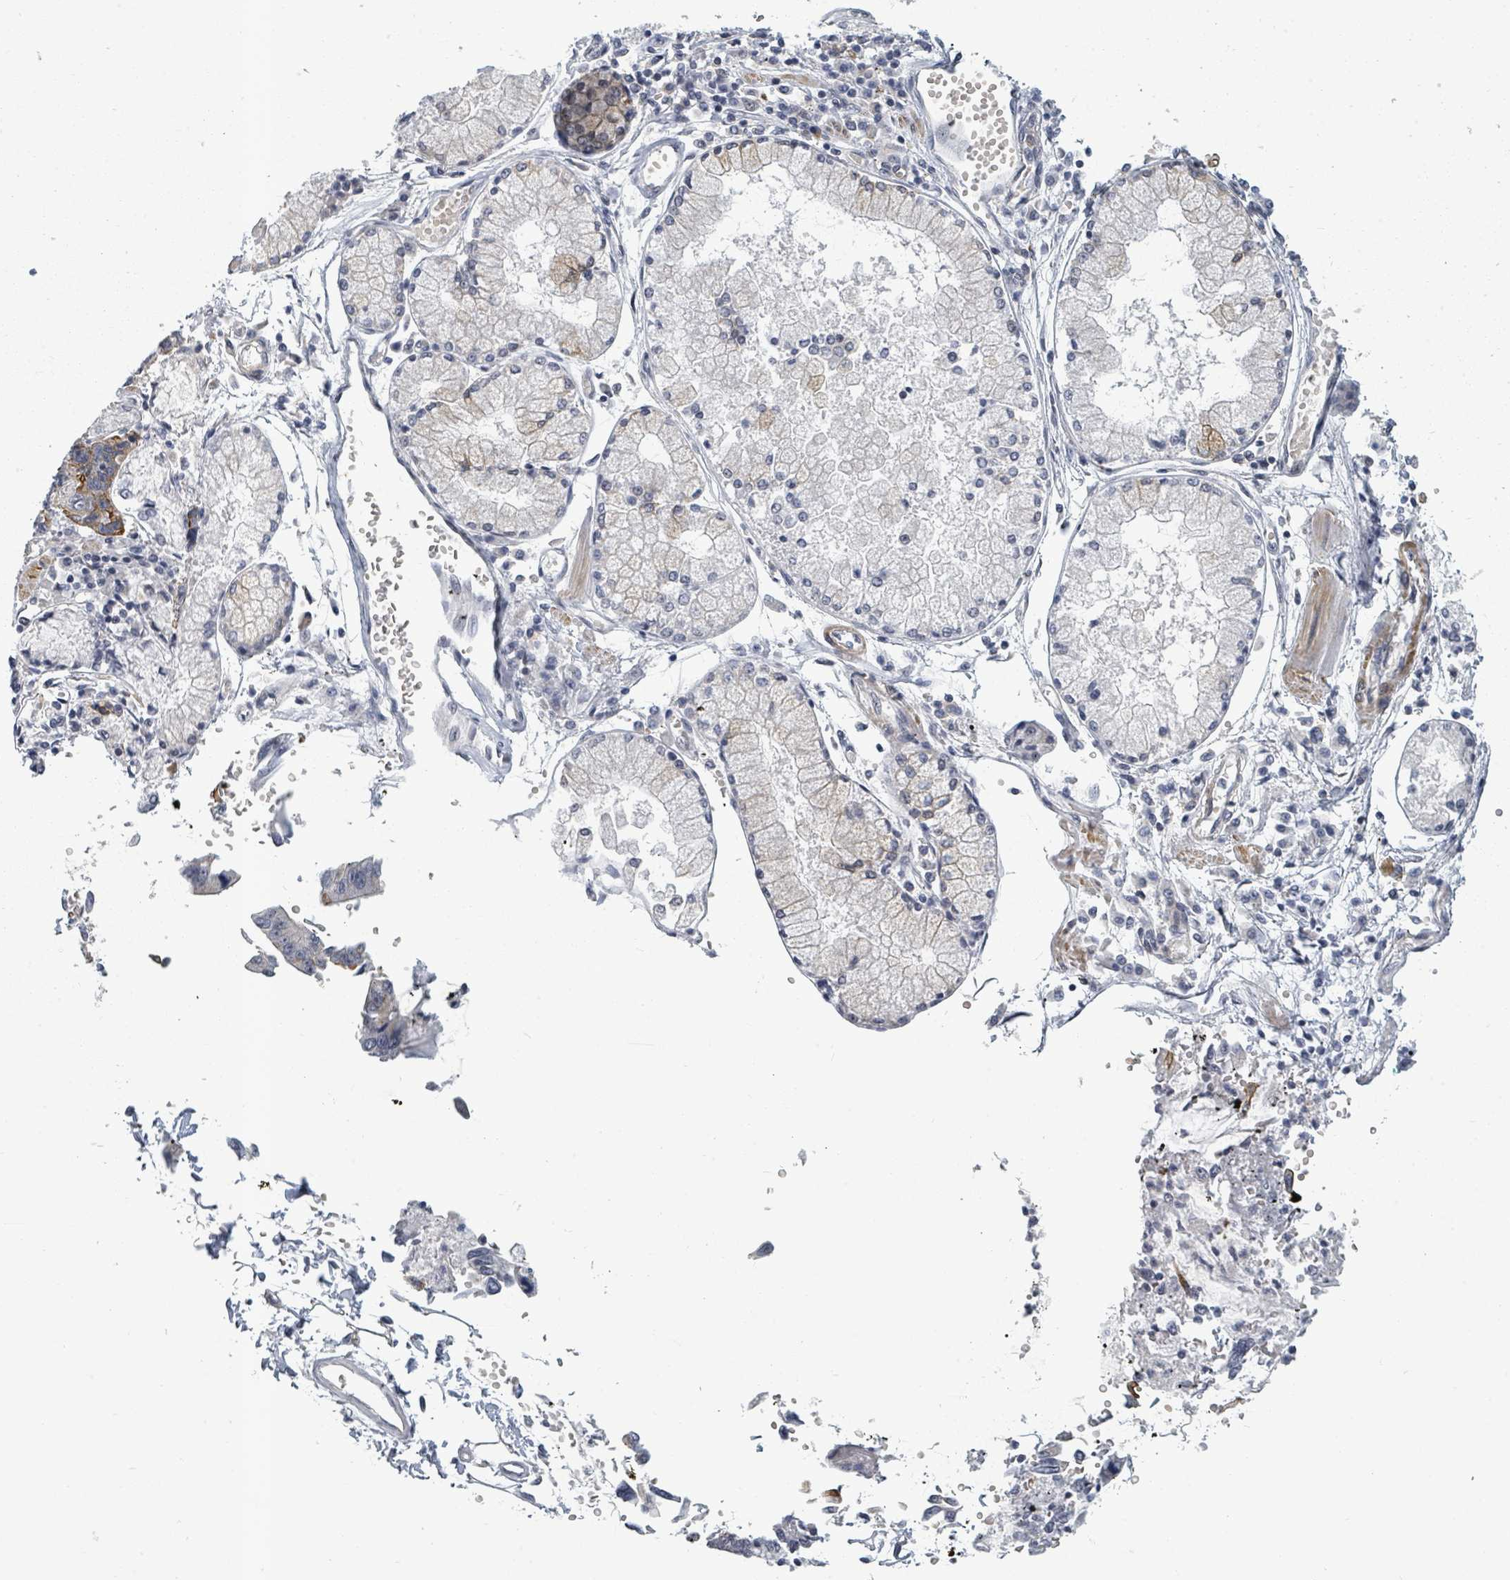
{"staining": {"intensity": "moderate", "quantity": "<25%", "location": "cytoplasmic/membranous"}, "tissue": "stomach cancer", "cell_type": "Tumor cells", "image_type": "cancer", "snomed": [{"axis": "morphology", "description": "Adenocarcinoma, NOS"}, {"axis": "topography", "description": "Stomach"}], "caption": "An immunohistochemistry (IHC) image of neoplastic tissue is shown. Protein staining in brown shows moderate cytoplasmic/membranous positivity in adenocarcinoma (stomach) within tumor cells.", "gene": "PTPN20", "patient": {"sex": "male", "age": 59}}